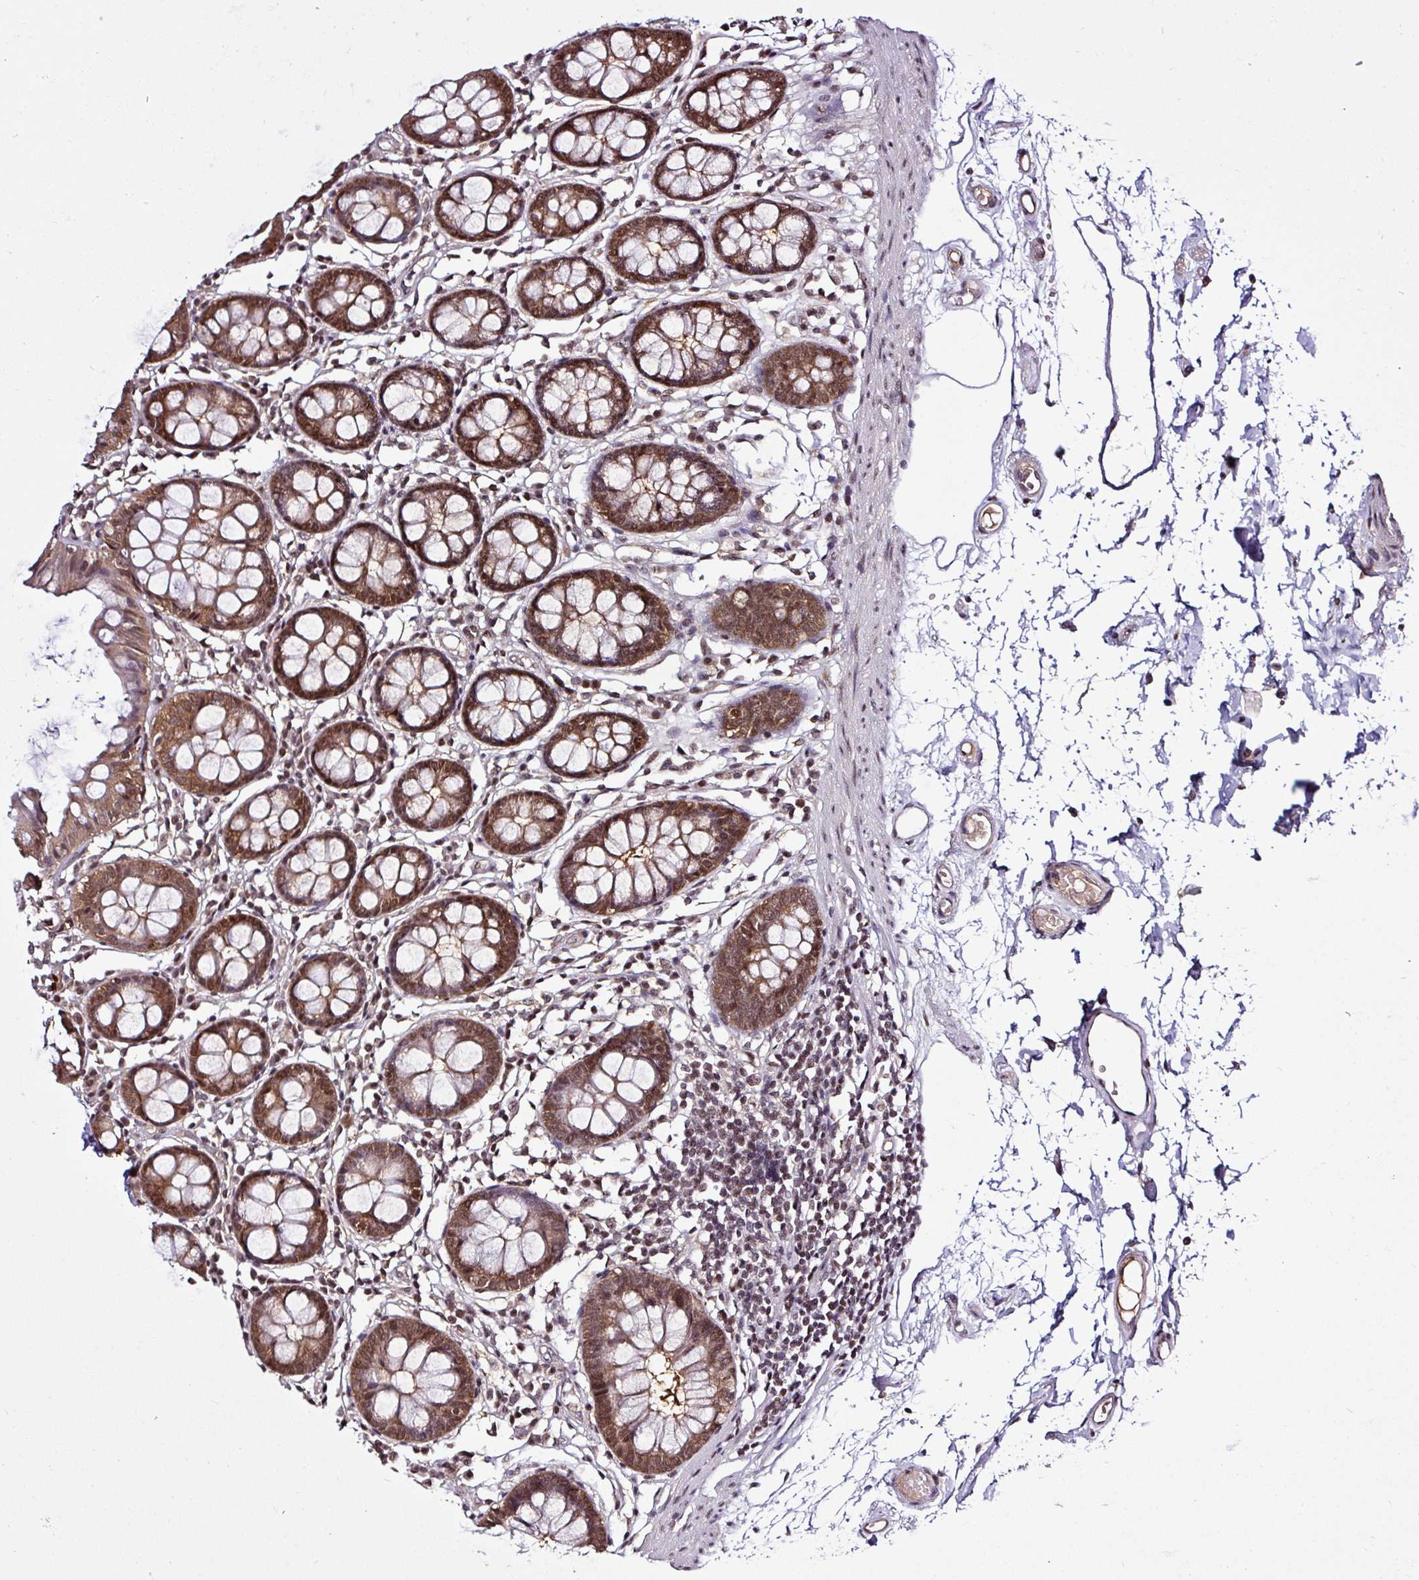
{"staining": {"intensity": "weak", "quantity": ">75%", "location": "cytoplasmic/membranous"}, "tissue": "colon", "cell_type": "Endothelial cells", "image_type": "normal", "snomed": [{"axis": "morphology", "description": "Normal tissue, NOS"}, {"axis": "topography", "description": "Colon"}], "caption": "A high-resolution histopathology image shows immunohistochemistry (IHC) staining of normal colon, which displays weak cytoplasmic/membranous expression in about >75% of endothelial cells.", "gene": "ITPKC", "patient": {"sex": "female", "age": 84}}